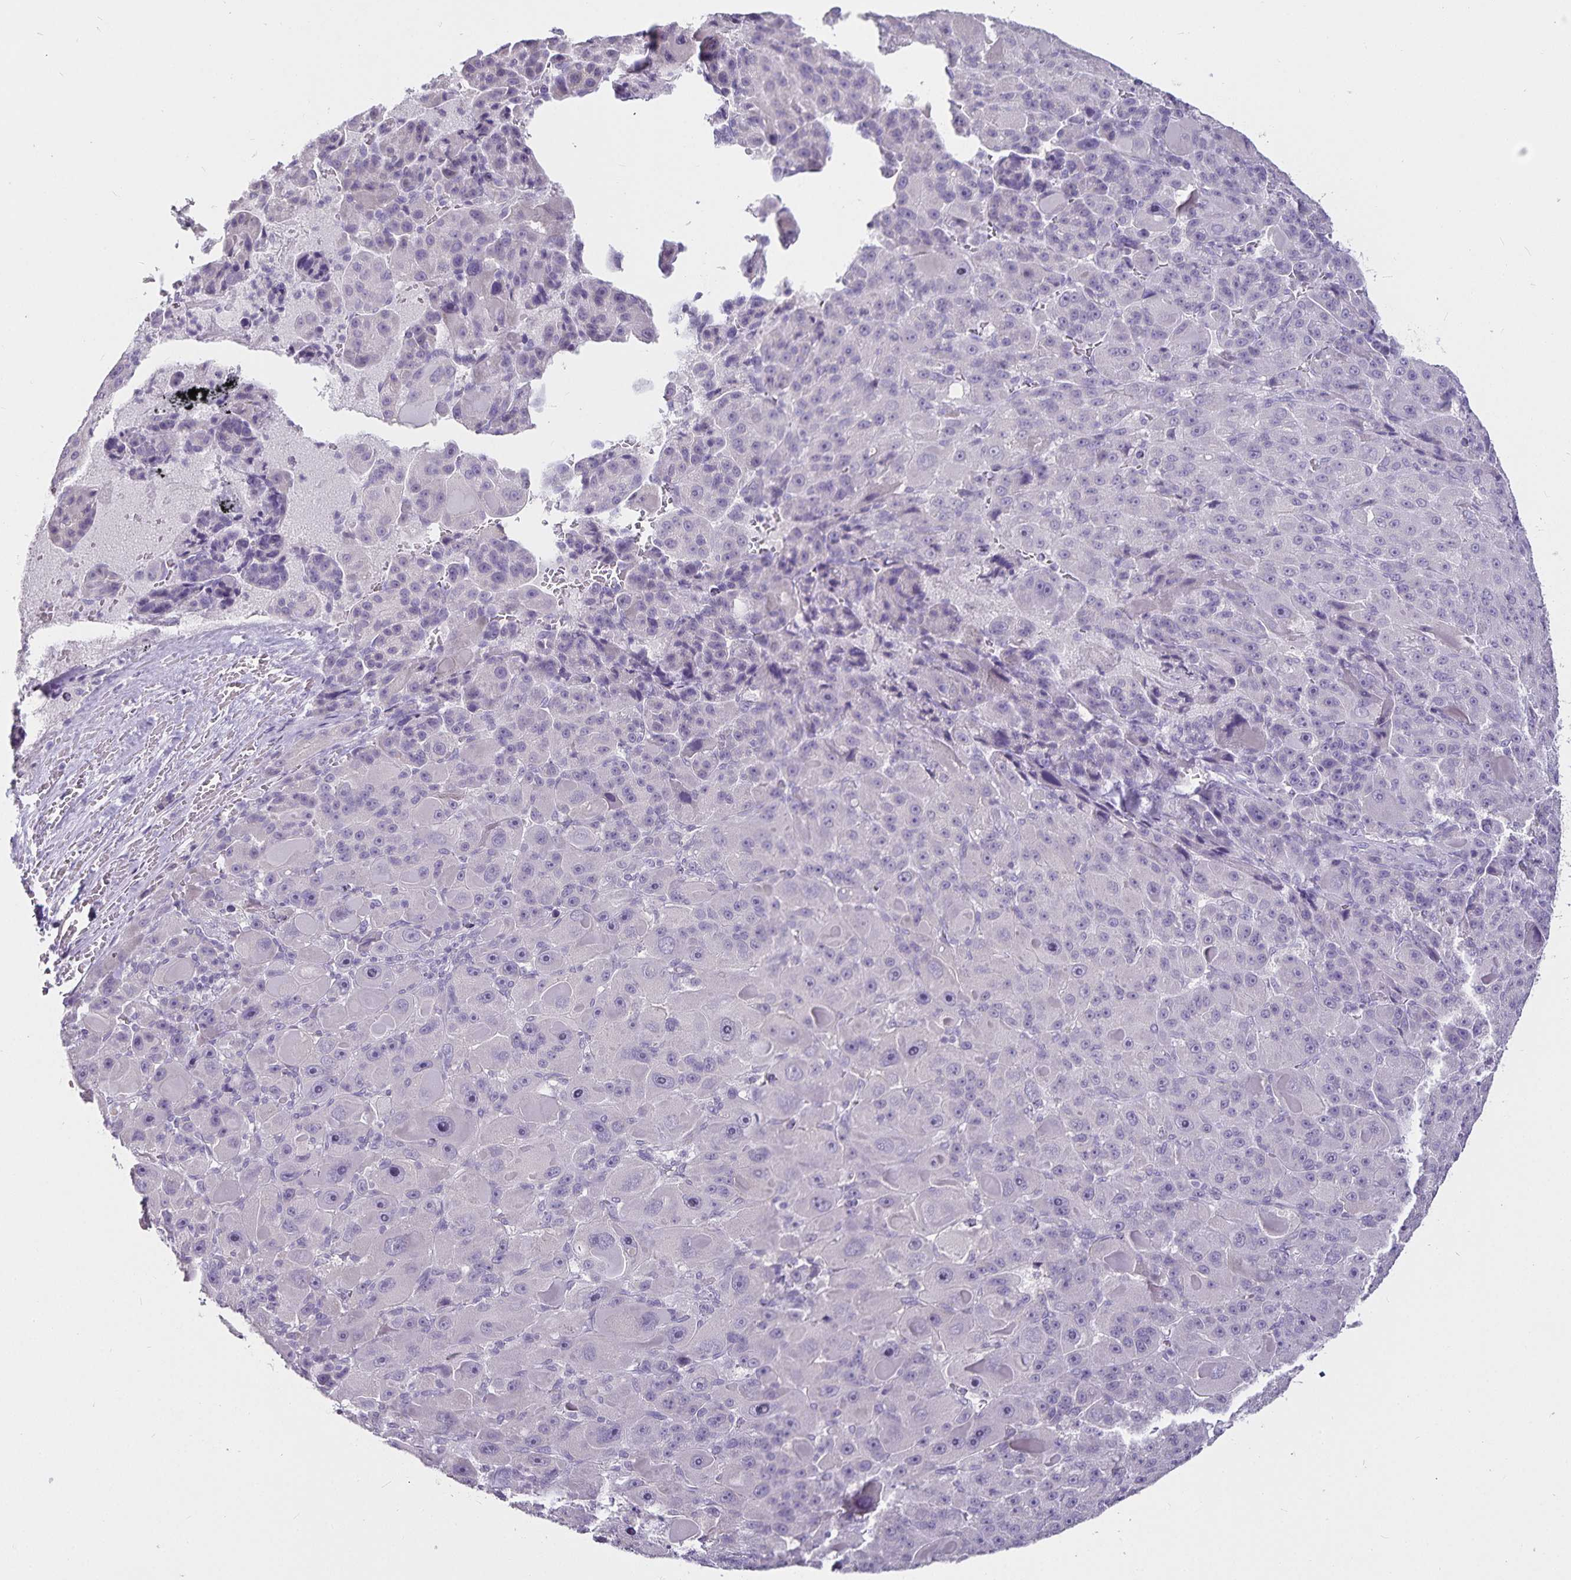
{"staining": {"intensity": "negative", "quantity": "none", "location": "none"}, "tissue": "liver cancer", "cell_type": "Tumor cells", "image_type": "cancer", "snomed": [{"axis": "morphology", "description": "Carcinoma, Hepatocellular, NOS"}, {"axis": "topography", "description": "Liver"}], "caption": "Human hepatocellular carcinoma (liver) stained for a protein using immunohistochemistry (IHC) exhibits no staining in tumor cells.", "gene": "CA12", "patient": {"sex": "male", "age": 76}}